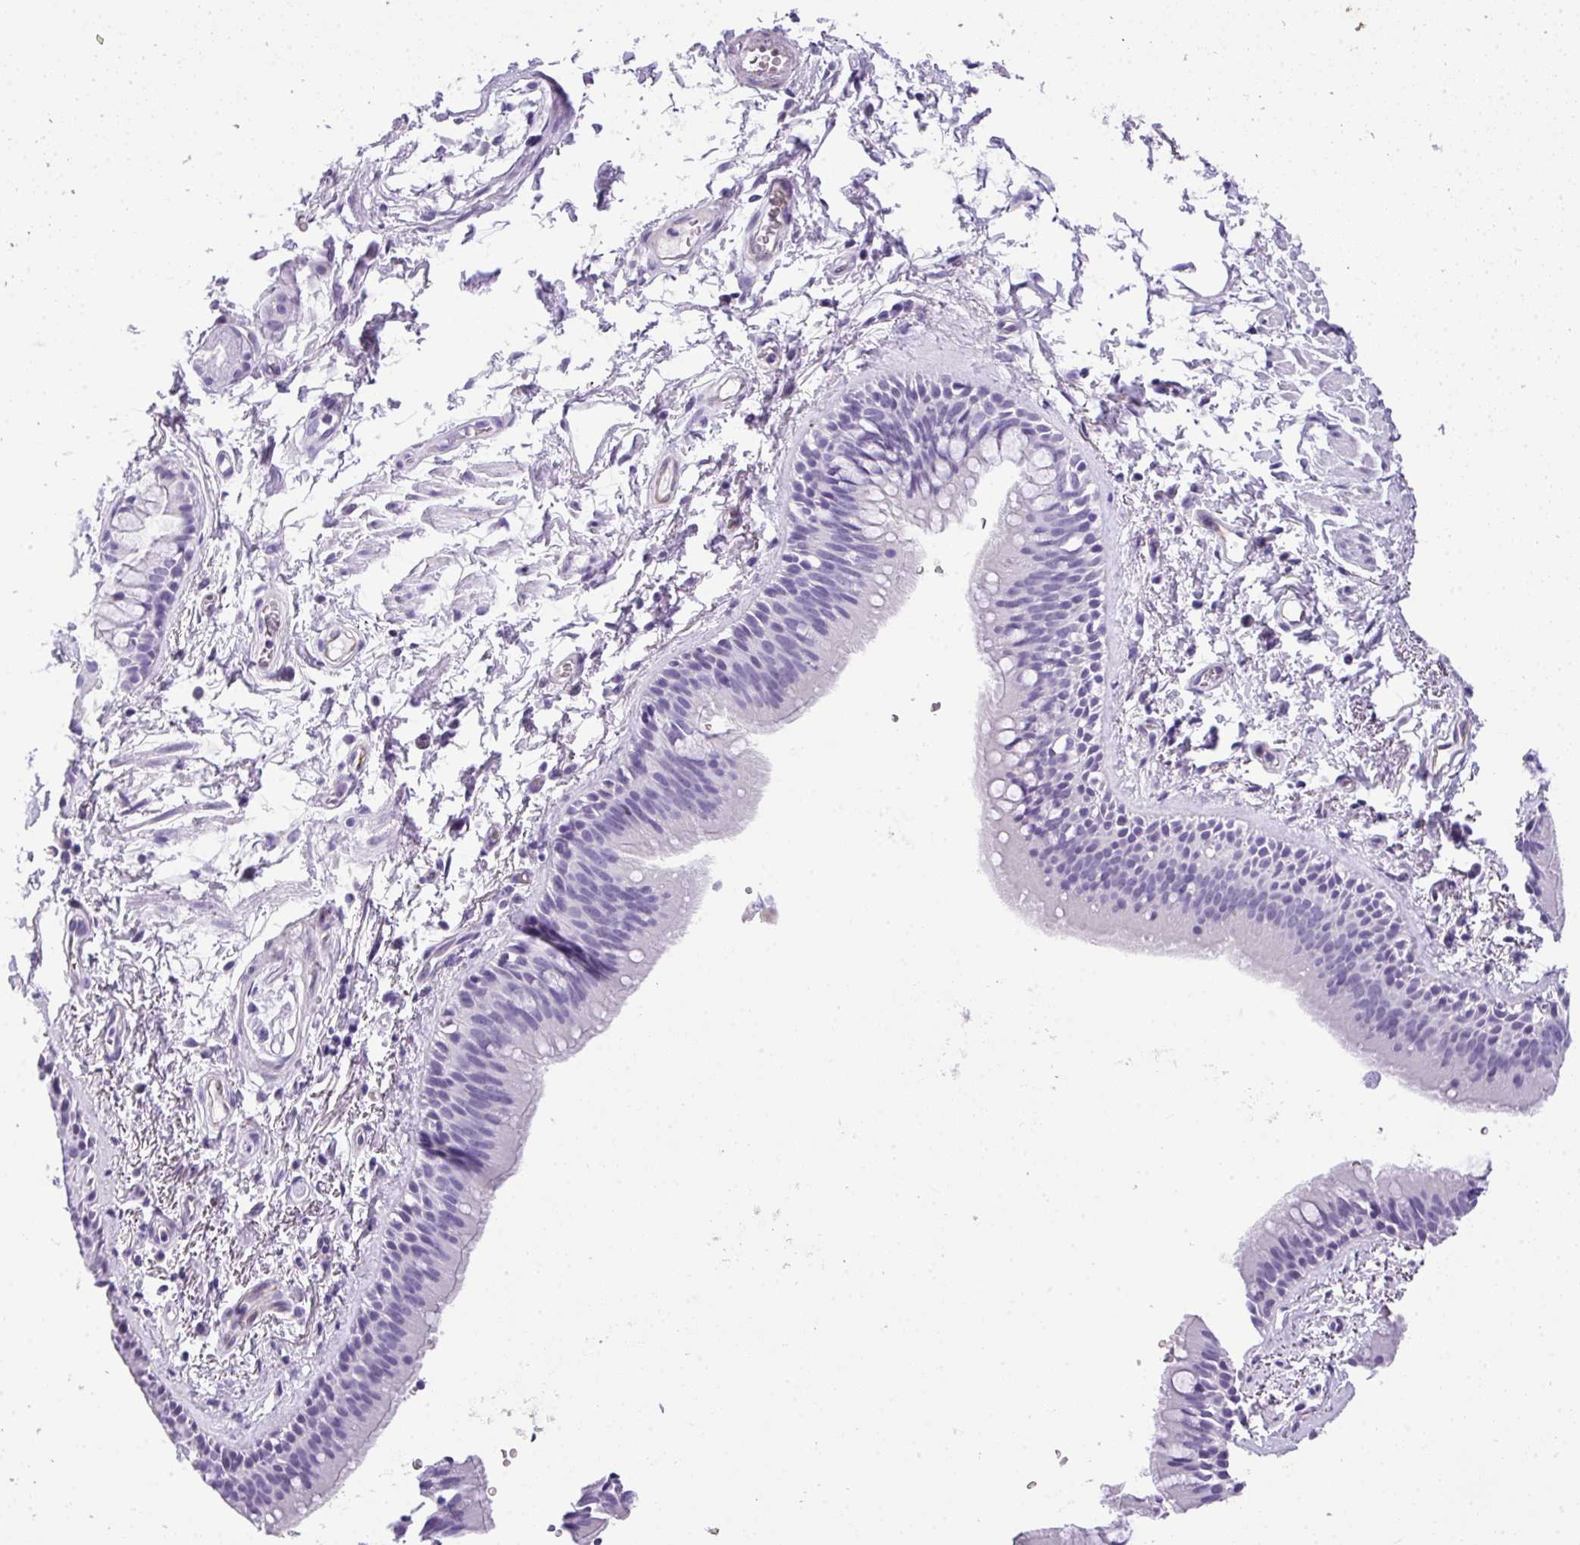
{"staining": {"intensity": "negative", "quantity": "none", "location": "none"}, "tissue": "bronchus", "cell_type": "Respiratory epithelial cells", "image_type": "normal", "snomed": [{"axis": "morphology", "description": "Normal tissue, NOS"}, {"axis": "morphology", "description": "Squamous cell carcinoma, NOS"}, {"axis": "topography", "description": "Bronchus"}, {"axis": "topography", "description": "Lung"}], "caption": "Immunohistochemistry (IHC) of normal human bronchus exhibits no staining in respiratory epithelial cells.", "gene": "MUC21", "patient": {"sex": "female", "age": 70}}